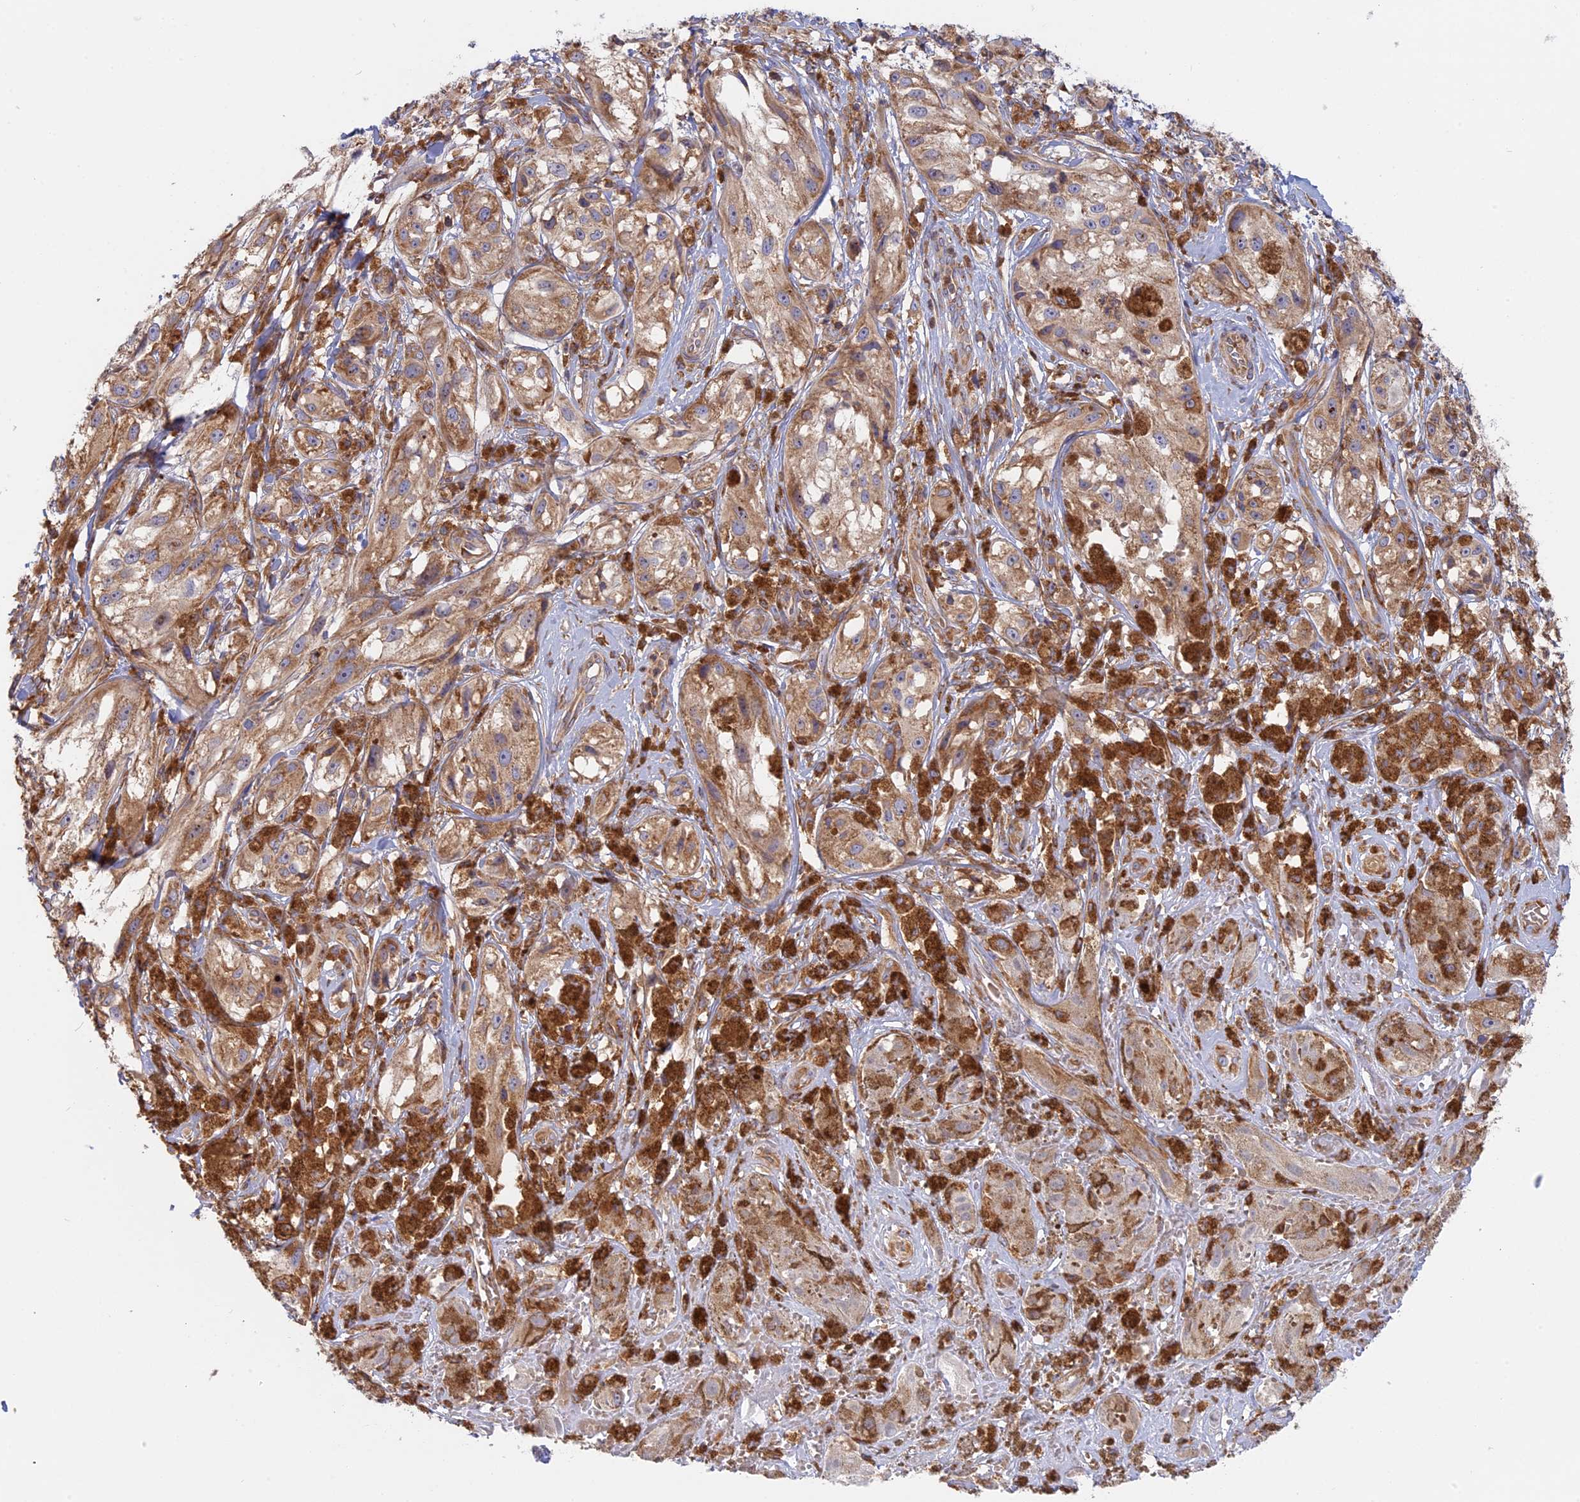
{"staining": {"intensity": "moderate", "quantity": ">75%", "location": "cytoplasmic/membranous"}, "tissue": "melanoma", "cell_type": "Tumor cells", "image_type": "cancer", "snomed": [{"axis": "morphology", "description": "Malignant melanoma, NOS"}, {"axis": "topography", "description": "Skin"}], "caption": "Melanoma tissue displays moderate cytoplasmic/membranous positivity in approximately >75% of tumor cells, visualized by immunohistochemistry. The staining was performed using DAB, with brown indicating positive protein expression. Nuclei are stained blue with hematoxylin.", "gene": "GMIP", "patient": {"sex": "male", "age": 88}}